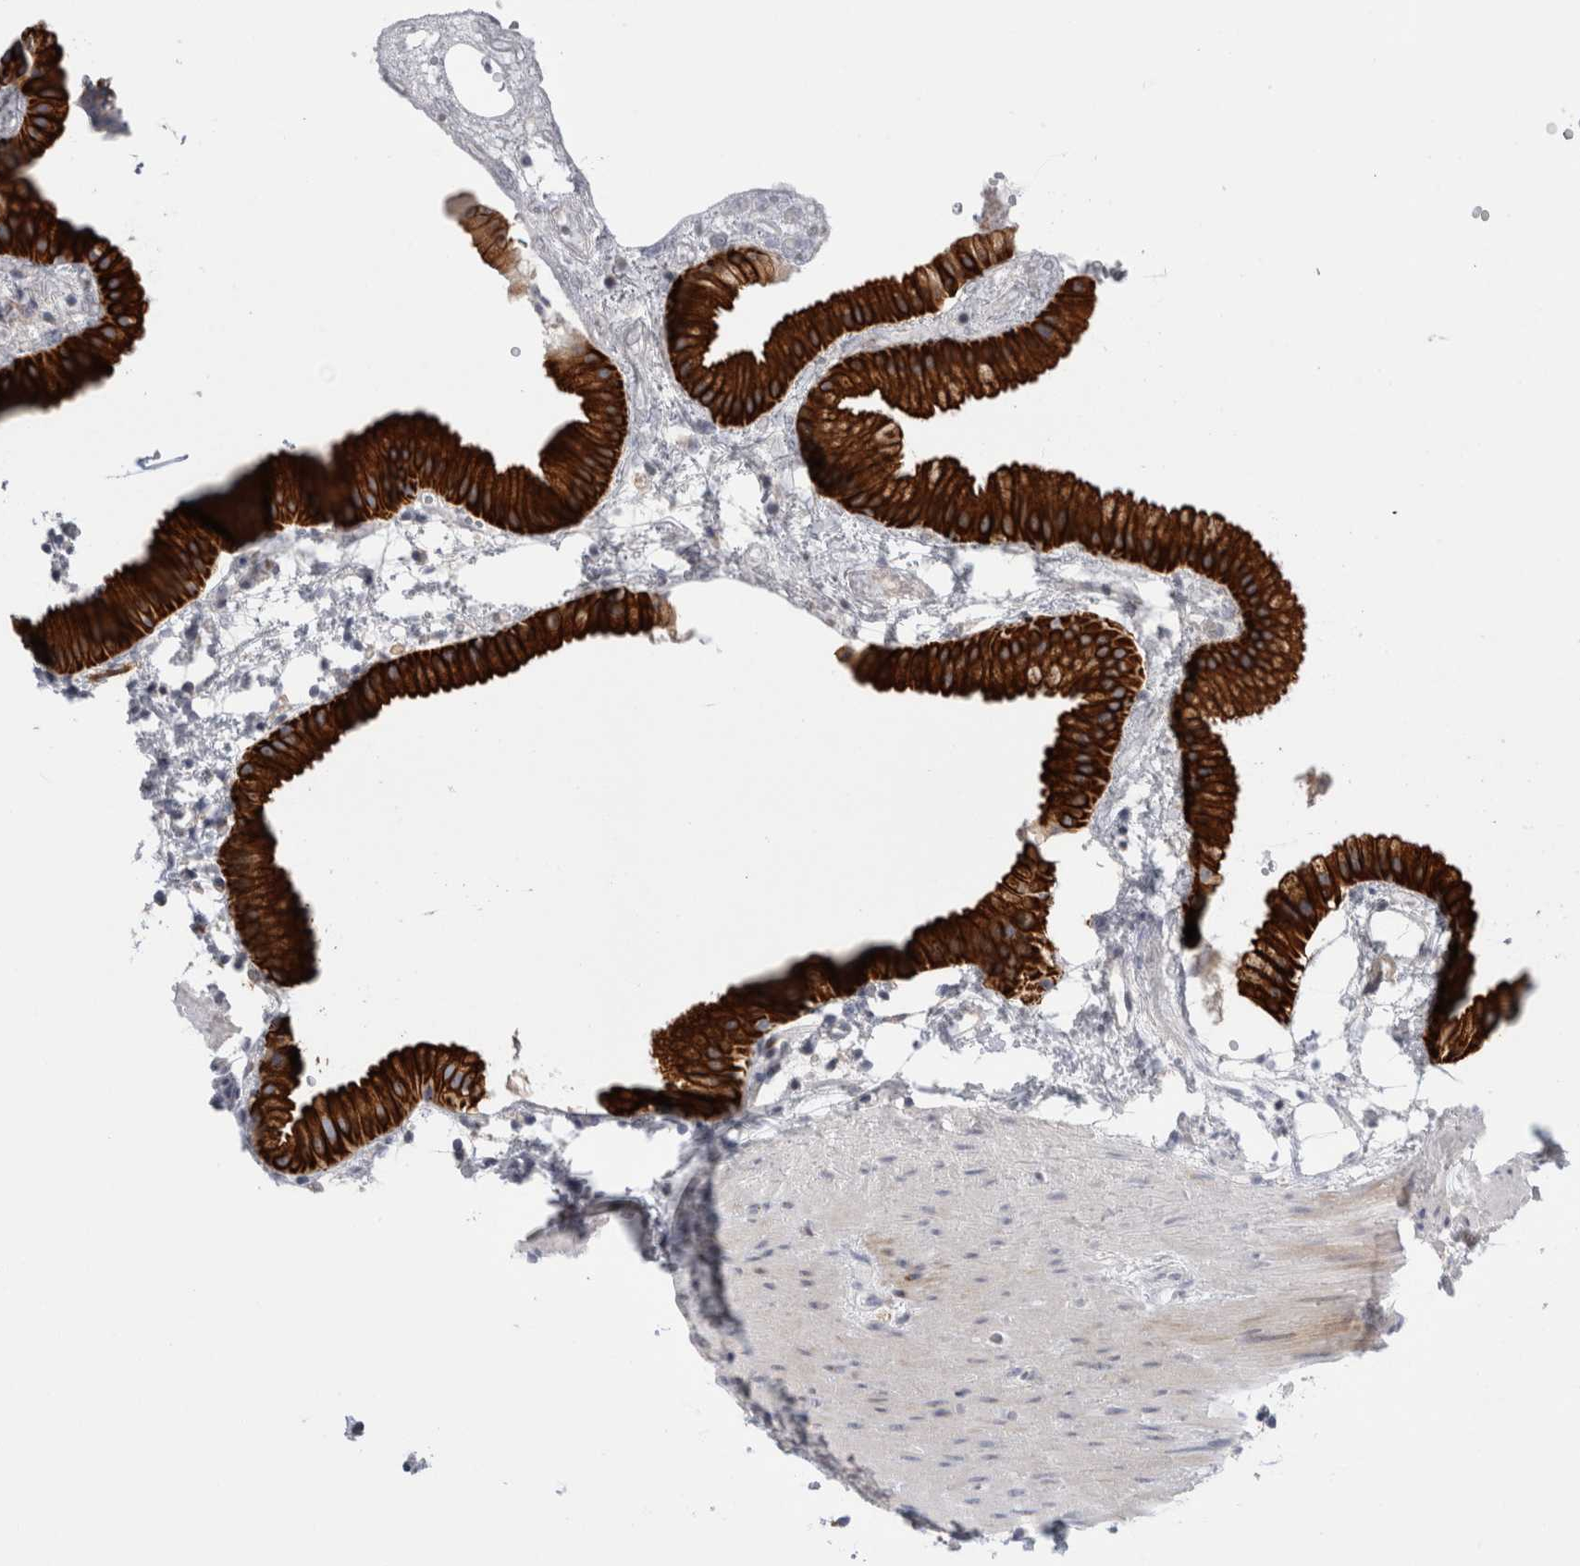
{"staining": {"intensity": "strong", "quantity": ">75%", "location": "cytoplasmic/membranous"}, "tissue": "gallbladder", "cell_type": "Glandular cells", "image_type": "normal", "snomed": [{"axis": "morphology", "description": "Normal tissue, NOS"}, {"axis": "topography", "description": "Gallbladder"}], "caption": "The photomicrograph demonstrates immunohistochemical staining of unremarkable gallbladder. There is strong cytoplasmic/membranous staining is identified in approximately >75% of glandular cells.", "gene": "SLC20A2", "patient": {"sex": "female", "age": 64}}